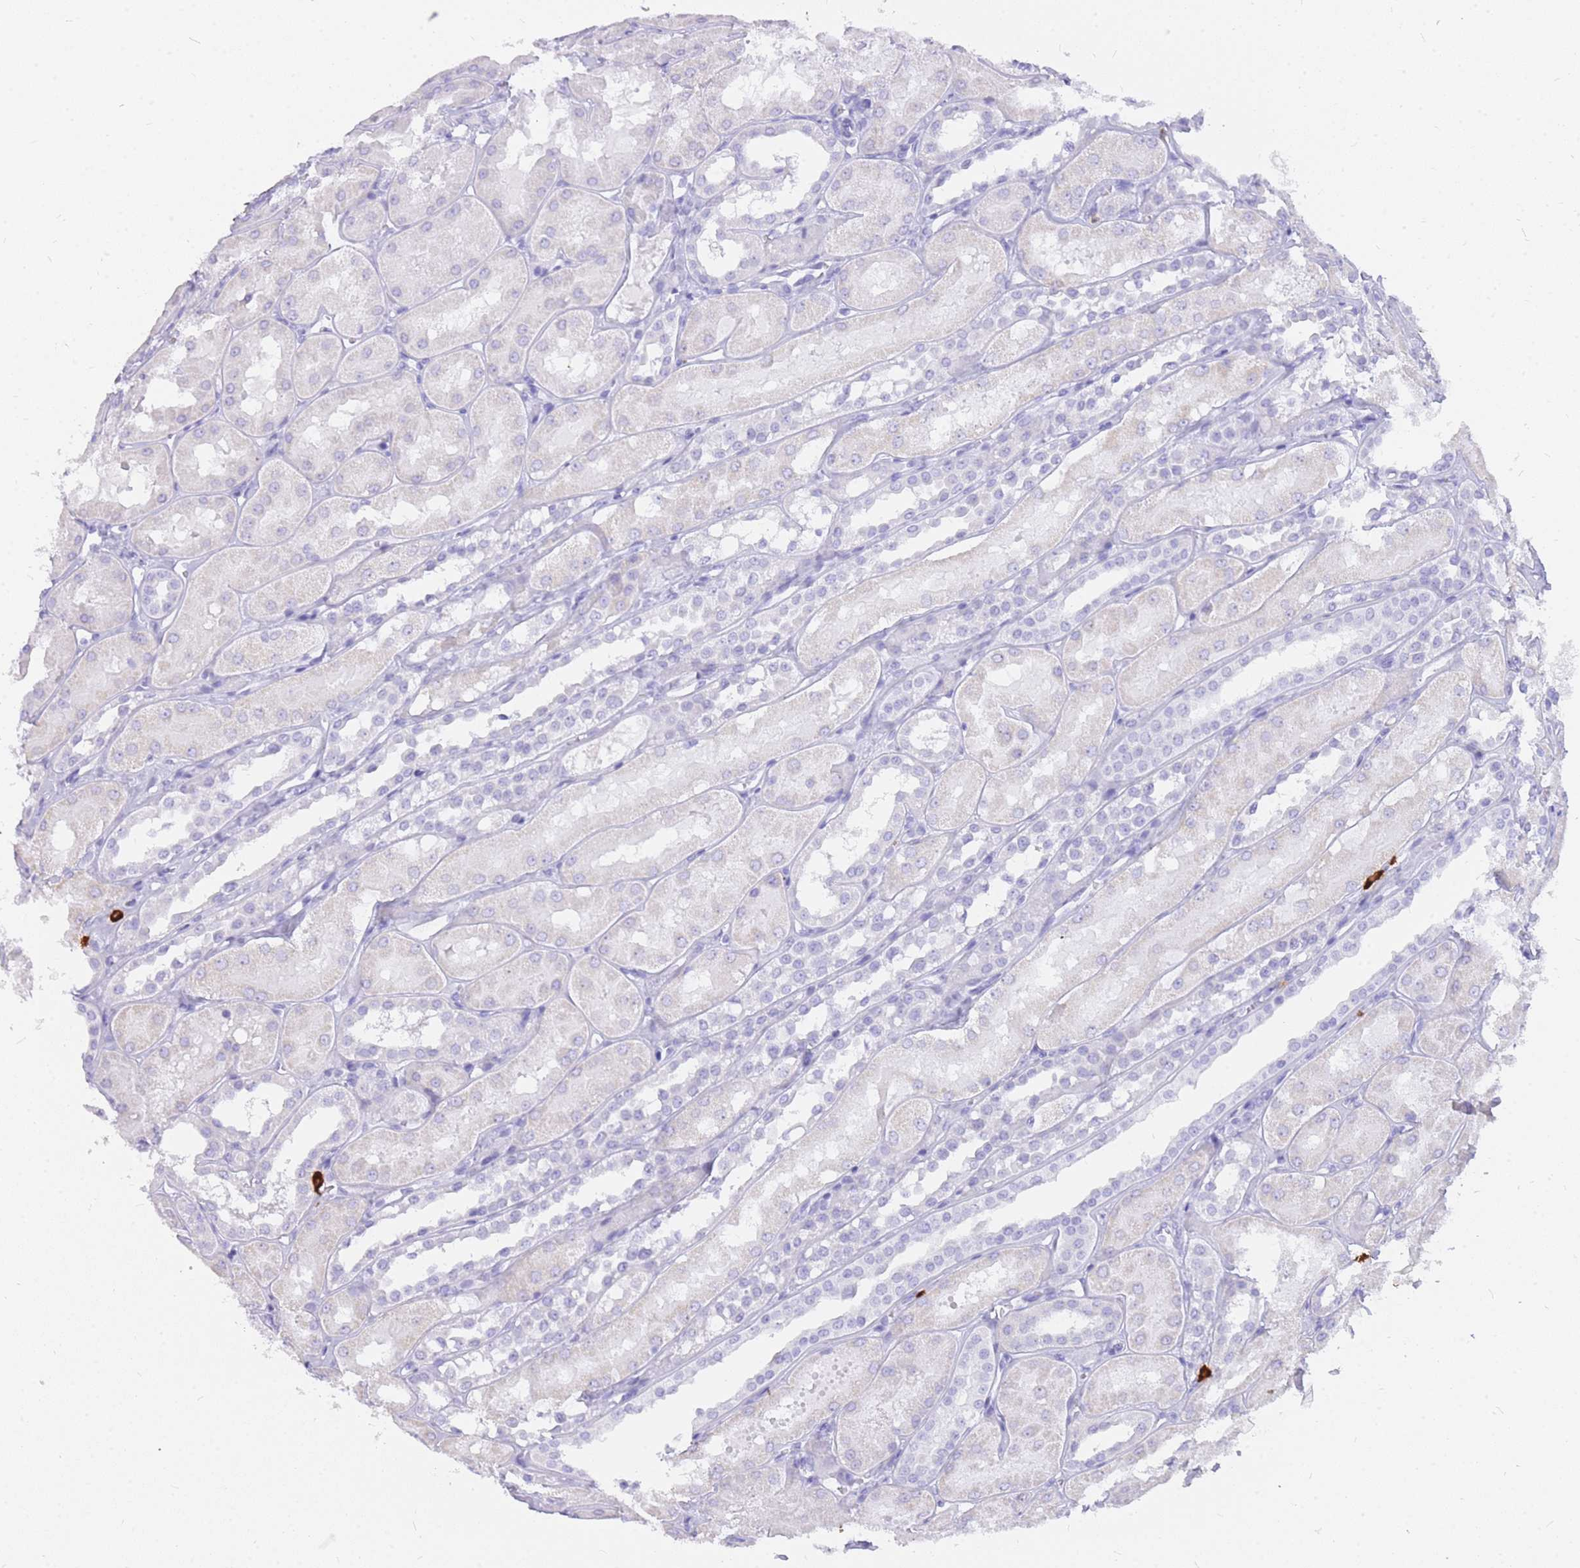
{"staining": {"intensity": "negative", "quantity": "none", "location": "none"}, "tissue": "kidney", "cell_type": "Cells in glomeruli", "image_type": "normal", "snomed": [{"axis": "morphology", "description": "Normal tissue, NOS"}, {"axis": "topography", "description": "Kidney"}, {"axis": "topography", "description": "Urinary bladder"}], "caption": "Immunohistochemical staining of benign kidney reveals no significant staining in cells in glomeruli. (DAB (3,3'-diaminobenzidine) immunohistochemistry (IHC) visualized using brightfield microscopy, high magnification).", "gene": "HERC1", "patient": {"sex": "male", "age": 16}}